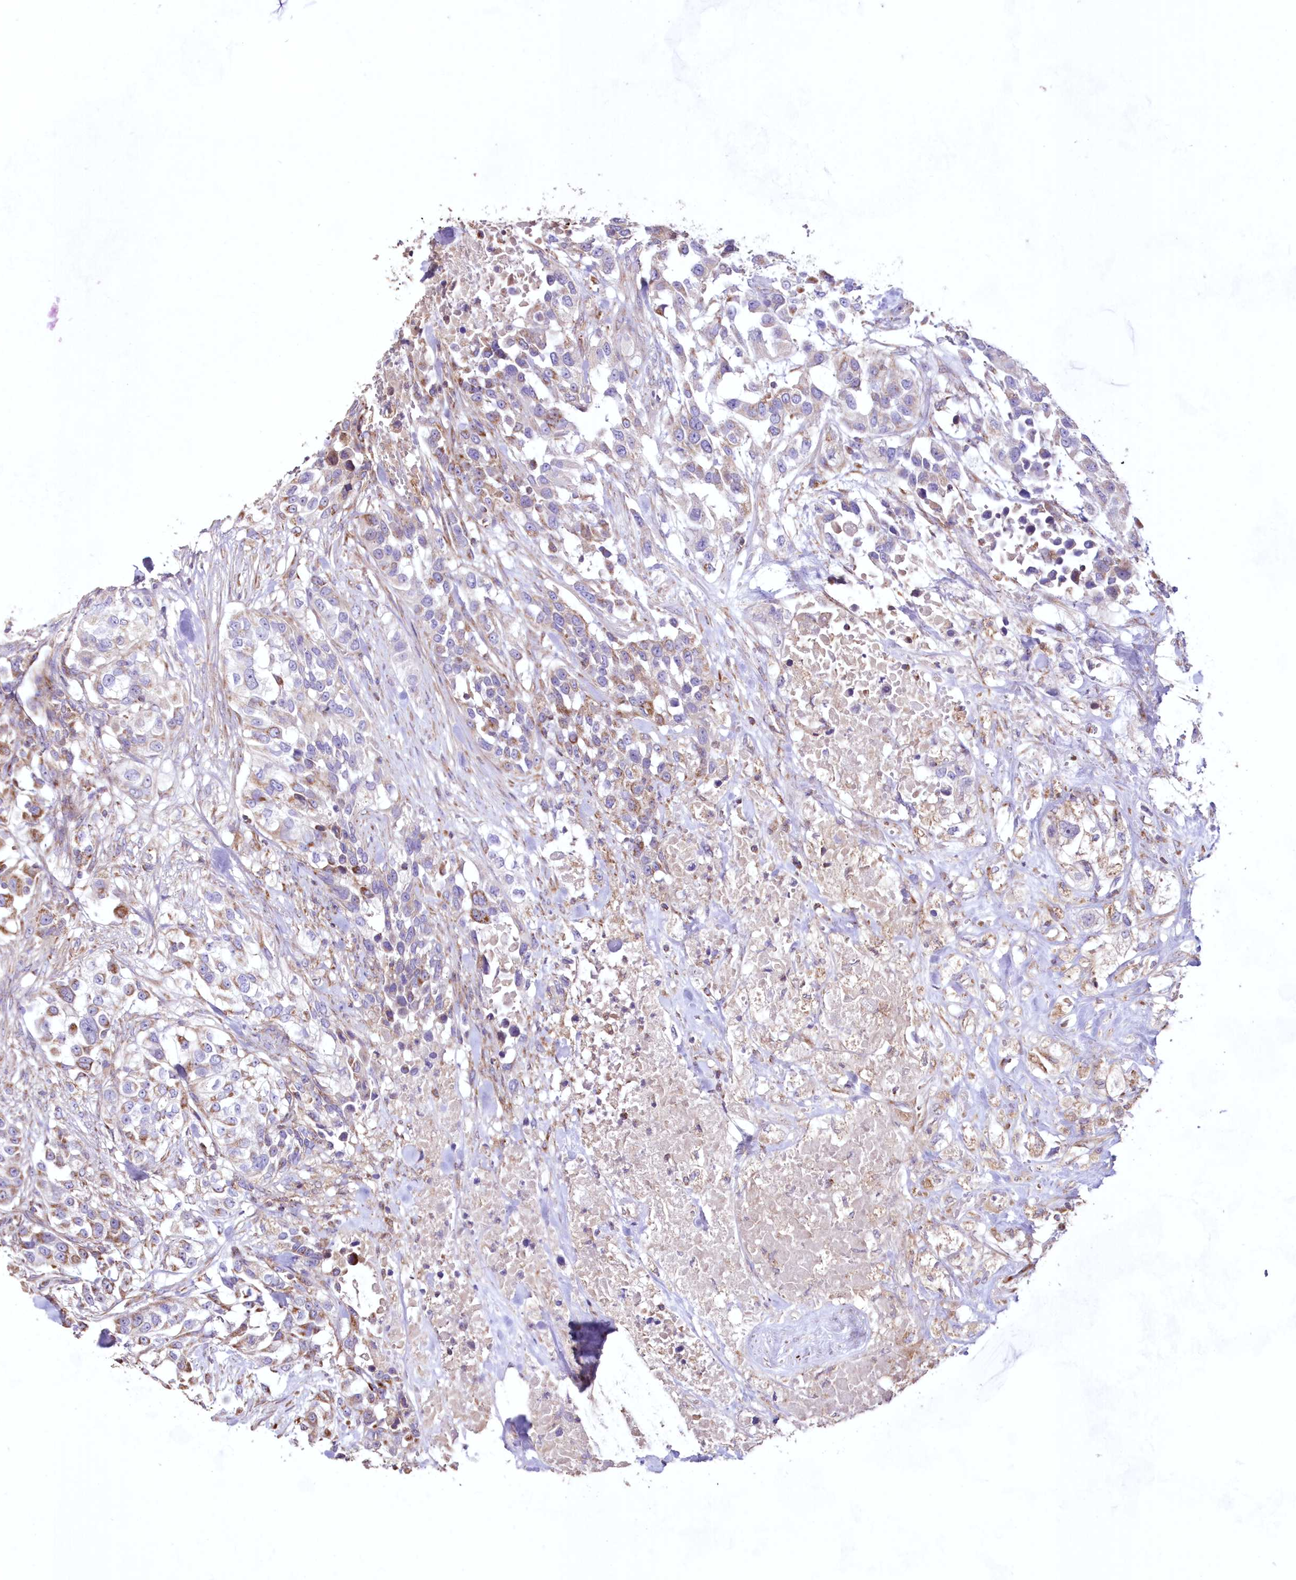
{"staining": {"intensity": "moderate", "quantity": "<25%", "location": "cytoplasmic/membranous"}, "tissue": "urothelial cancer", "cell_type": "Tumor cells", "image_type": "cancer", "snomed": [{"axis": "morphology", "description": "Urothelial carcinoma, High grade"}, {"axis": "topography", "description": "Urinary bladder"}], "caption": "A micrograph showing moderate cytoplasmic/membranous expression in about <25% of tumor cells in high-grade urothelial carcinoma, as visualized by brown immunohistochemical staining.", "gene": "HADHB", "patient": {"sex": "female", "age": 80}}